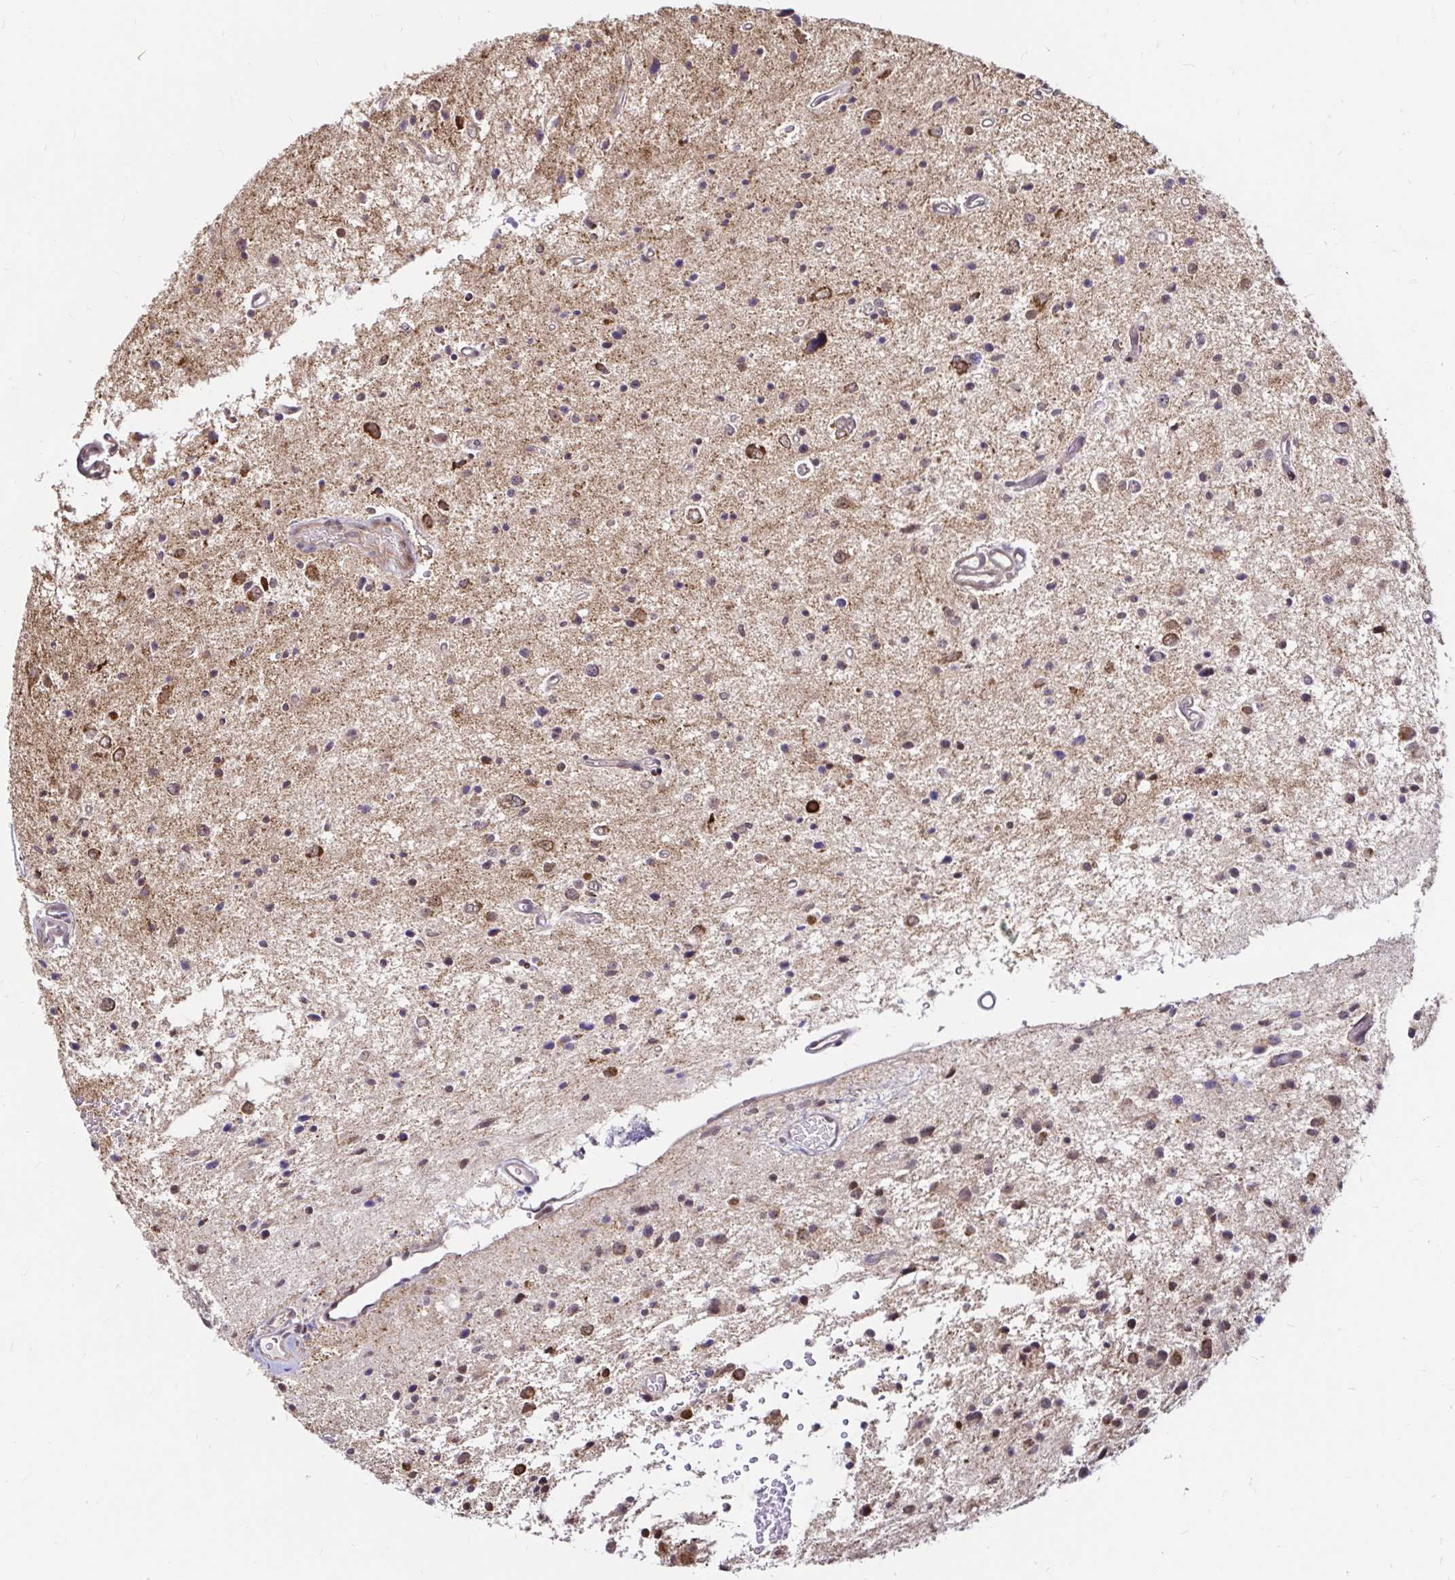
{"staining": {"intensity": "moderate", "quantity": ">75%", "location": "cytoplasmic/membranous"}, "tissue": "glioma", "cell_type": "Tumor cells", "image_type": "cancer", "snomed": [{"axis": "morphology", "description": "Glioma, malignant, Low grade"}, {"axis": "topography", "description": "Brain"}], "caption": "An image of glioma stained for a protein reveals moderate cytoplasmic/membranous brown staining in tumor cells.", "gene": "TIMM50", "patient": {"sex": "male", "age": 43}}